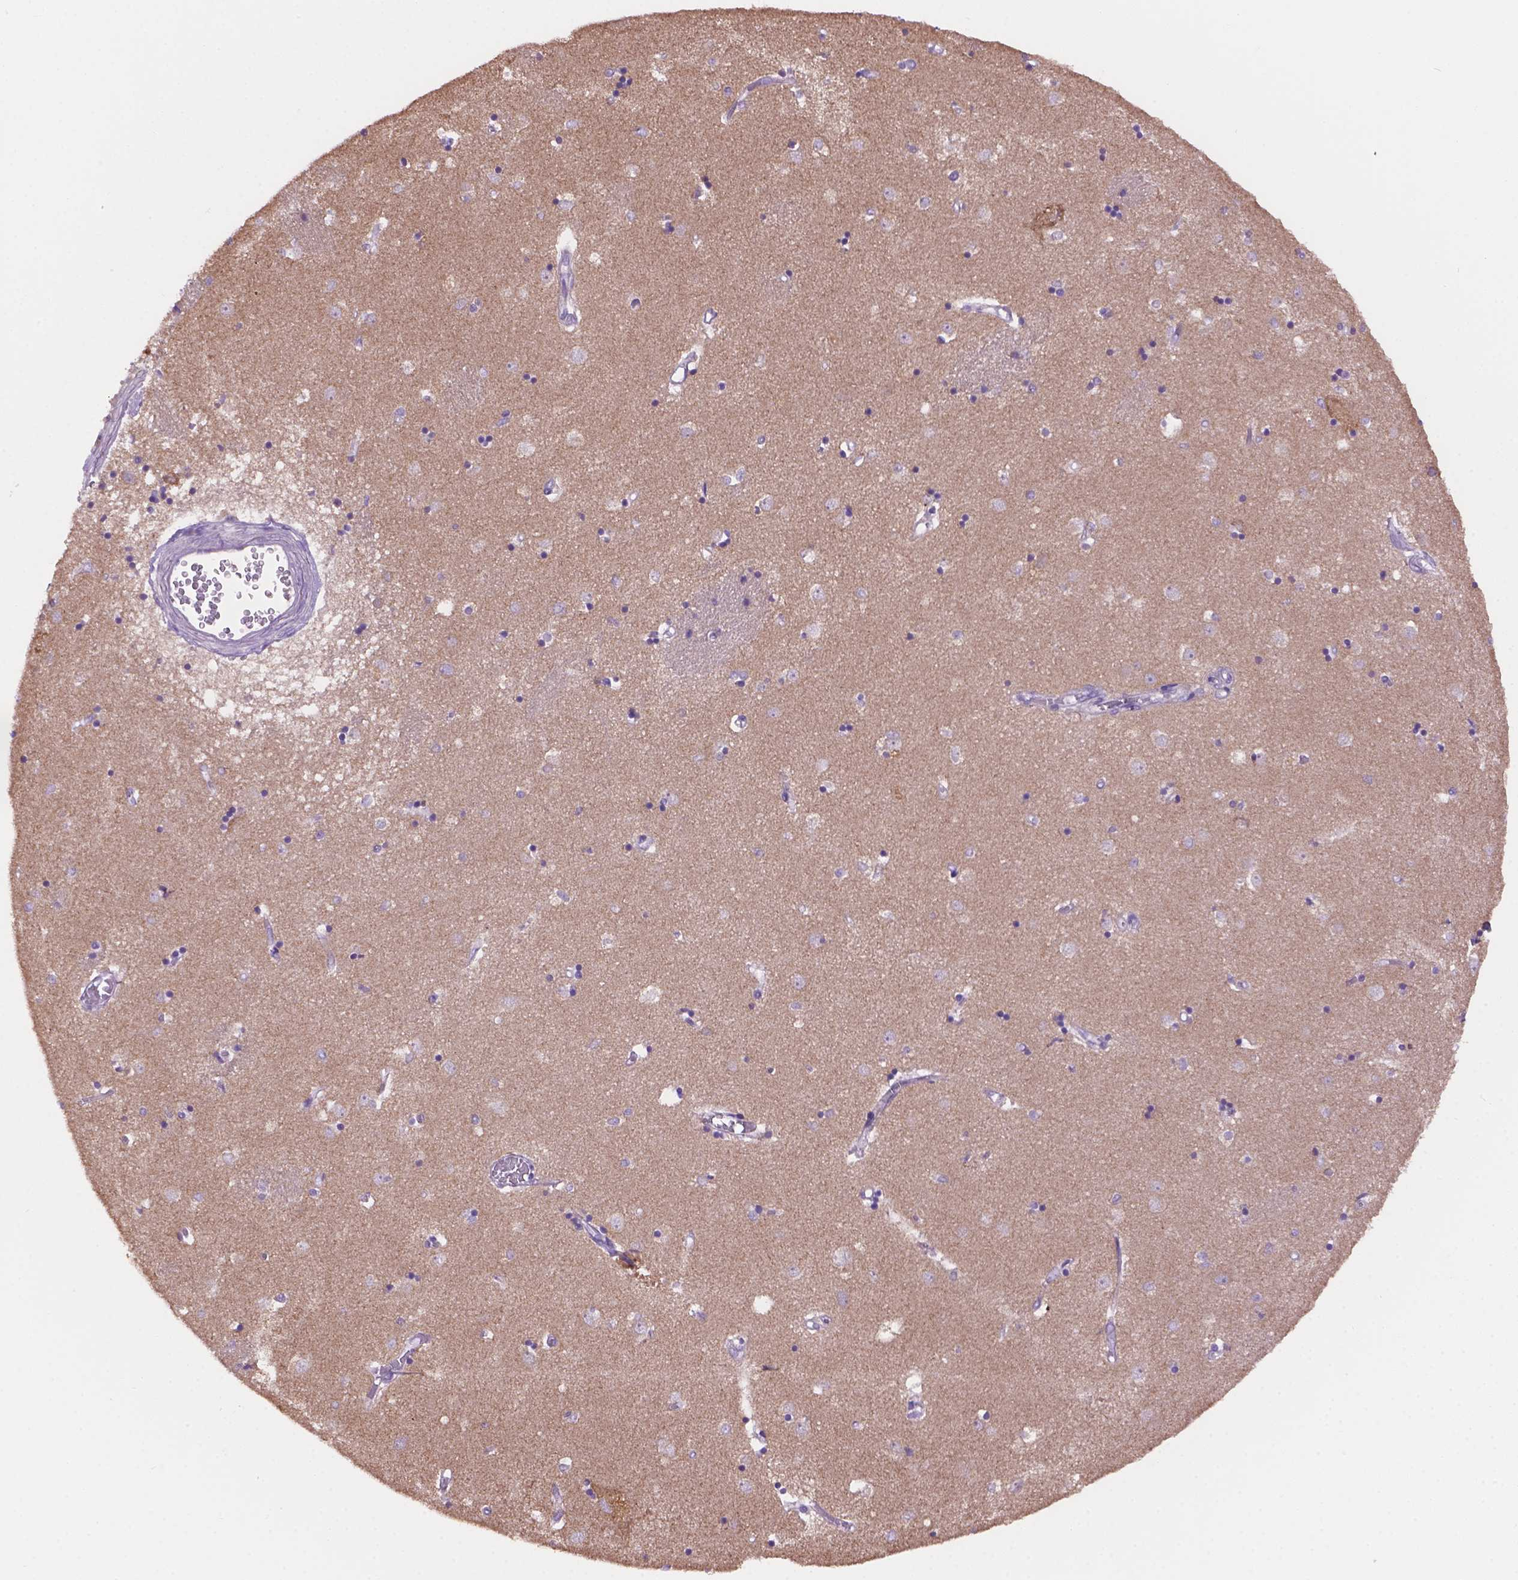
{"staining": {"intensity": "negative", "quantity": "none", "location": "none"}, "tissue": "caudate", "cell_type": "Glial cells", "image_type": "normal", "snomed": [{"axis": "morphology", "description": "Normal tissue, NOS"}, {"axis": "topography", "description": "Lateral ventricle wall"}], "caption": "Immunohistochemical staining of normal human caudate shows no significant expression in glial cells. (DAB (3,3'-diaminobenzidine) immunohistochemistry (IHC), high magnification).", "gene": "CDH7", "patient": {"sex": "male", "age": 54}}